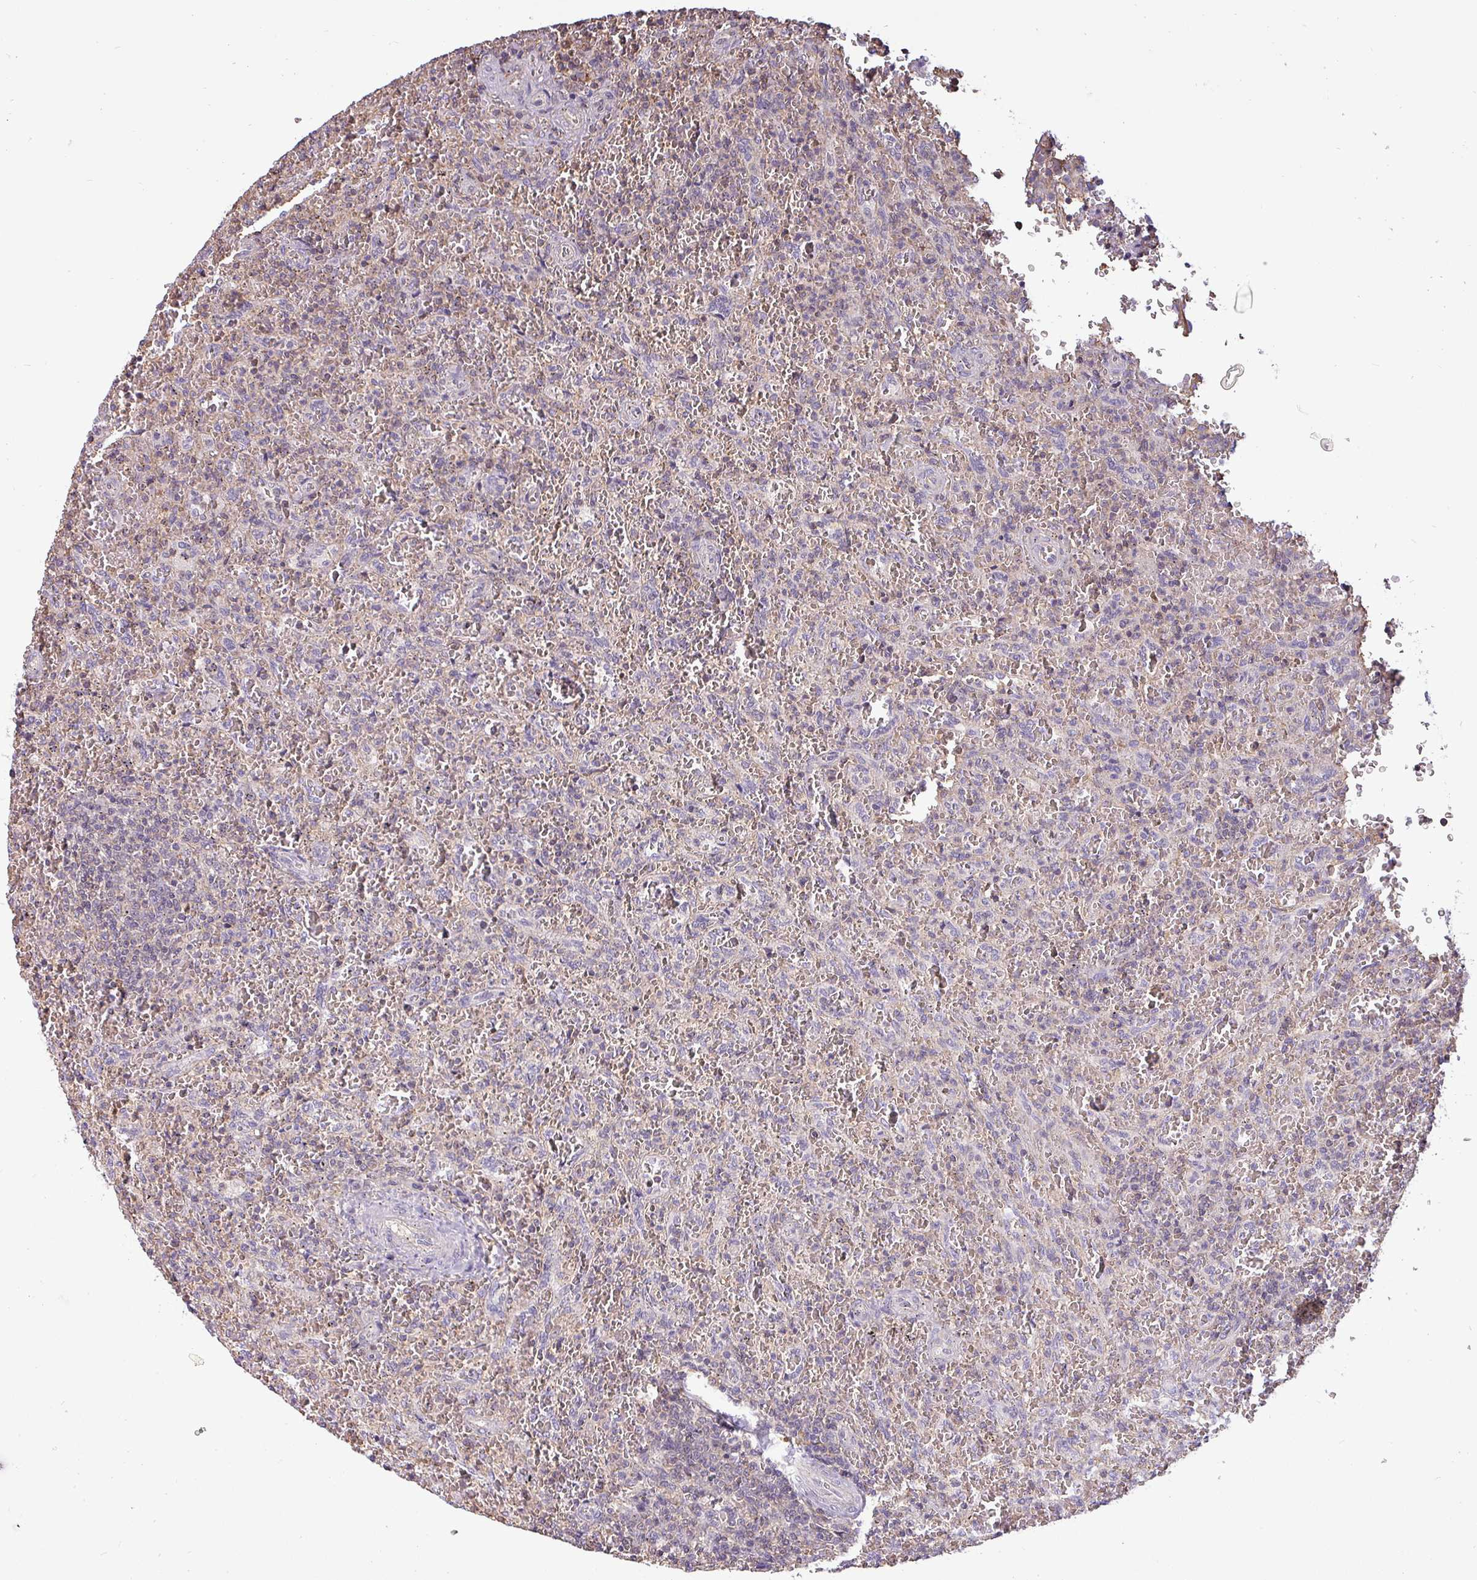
{"staining": {"intensity": "negative", "quantity": "none", "location": "none"}, "tissue": "lymphoma", "cell_type": "Tumor cells", "image_type": "cancer", "snomed": [{"axis": "morphology", "description": "Malignant lymphoma, non-Hodgkin's type, Low grade"}, {"axis": "topography", "description": "Spleen"}], "caption": "A histopathology image of human lymphoma is negative for staining in tumor cells.", "gene": "ZNF835", "patient": {"sex": "female", "age": 64}}